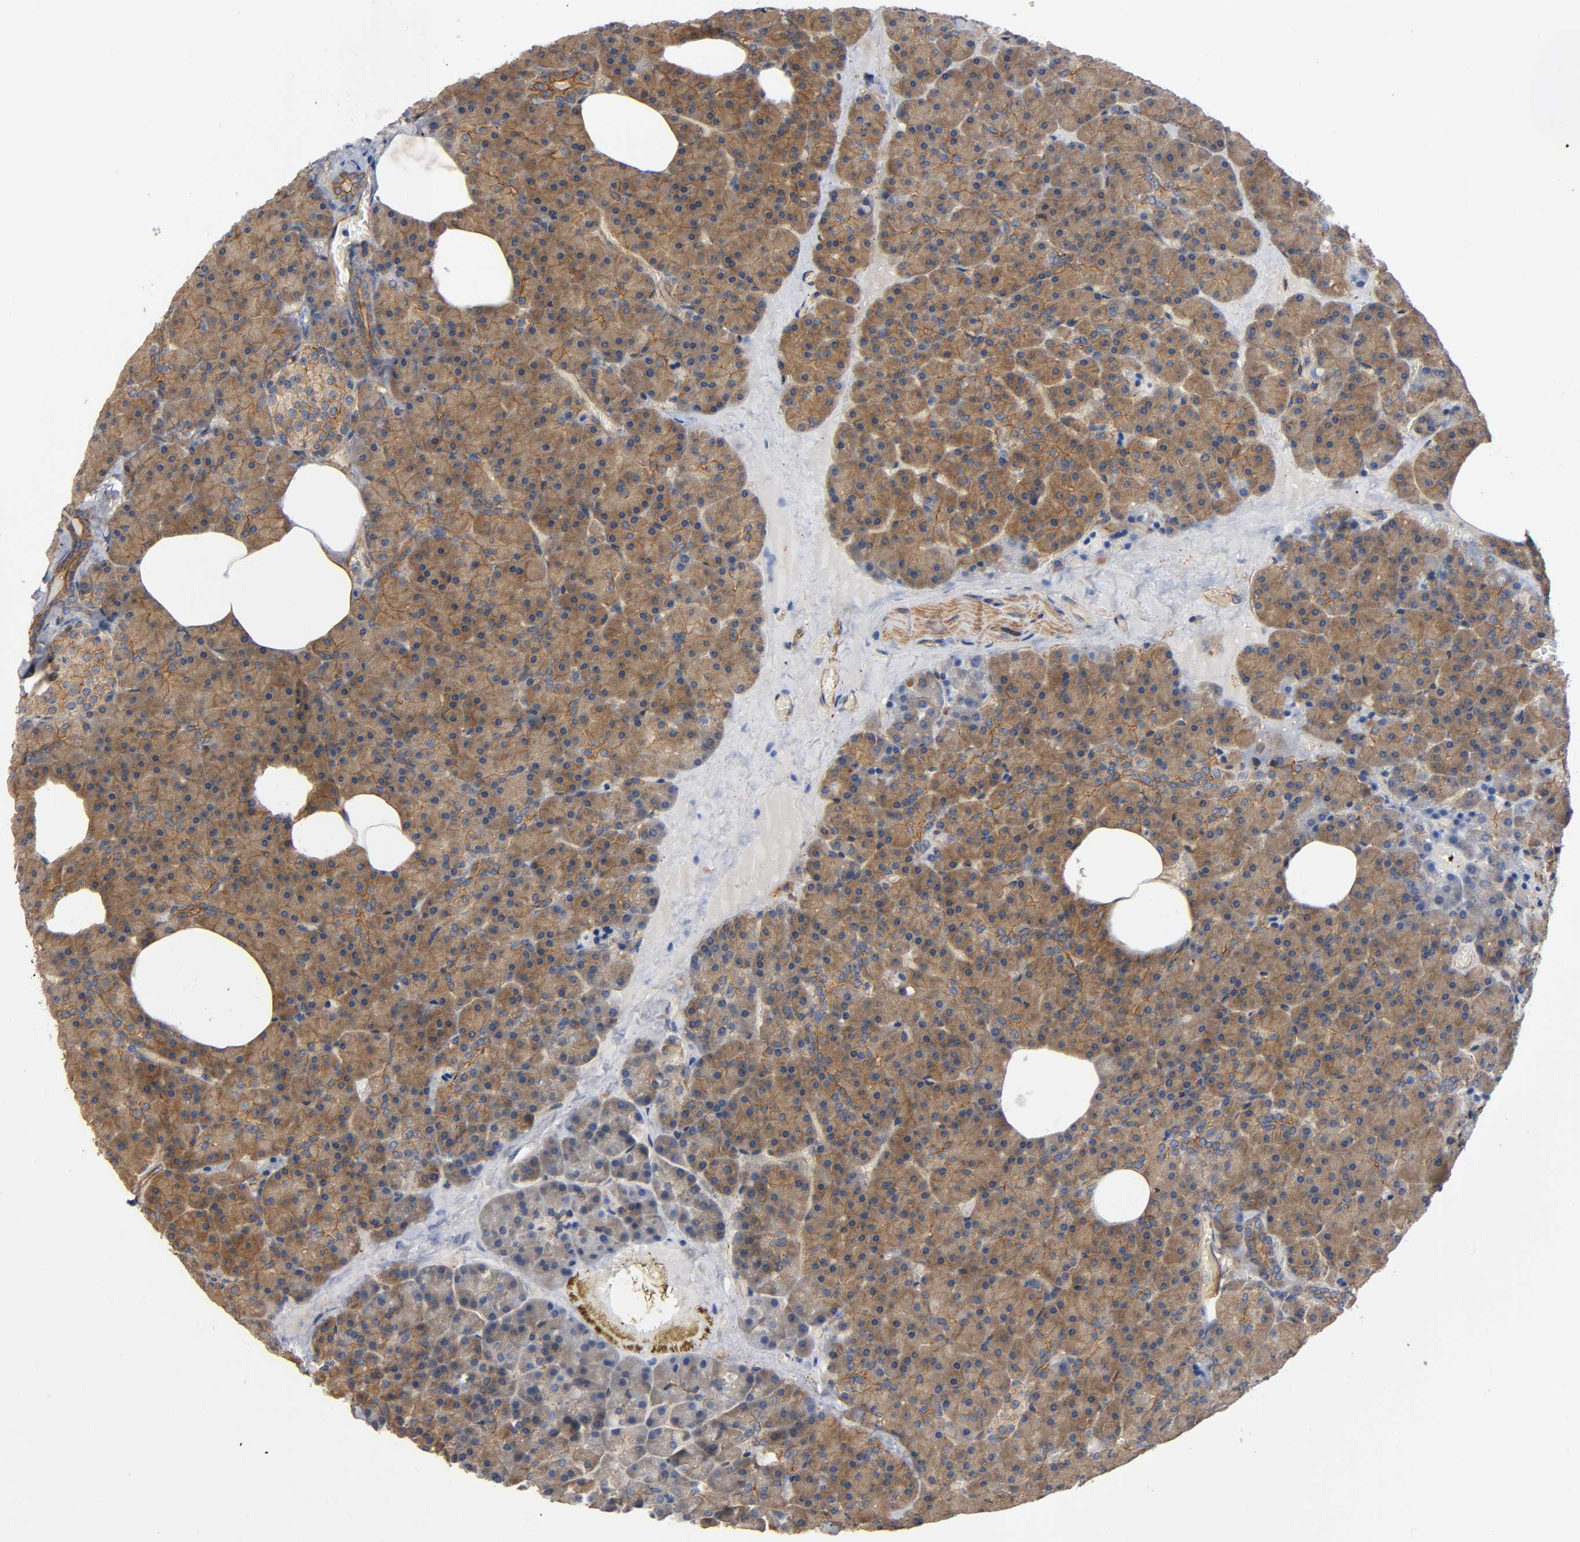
{"staining": {"intensity": "moderate", "quantity": ">75%", "location": "cytoplasmic/membranous"}, "tissue": "pancreas", "cell_type": "Exocrine glandular cells", "image_type": "normal", "snomed": [{"axis": "morphology", "description": "Normal tissue, NOS"}, {"axis": "topography", "description": "Pancreas"}], "caption": "Human pancreas stained for a protein (brown) shows moderate cytoplasmic/membranous positive expression in approximately >75% of exocrine glandular cells.", "gene": "MARS1", "patient": {"sex": "female", "age": 35}}